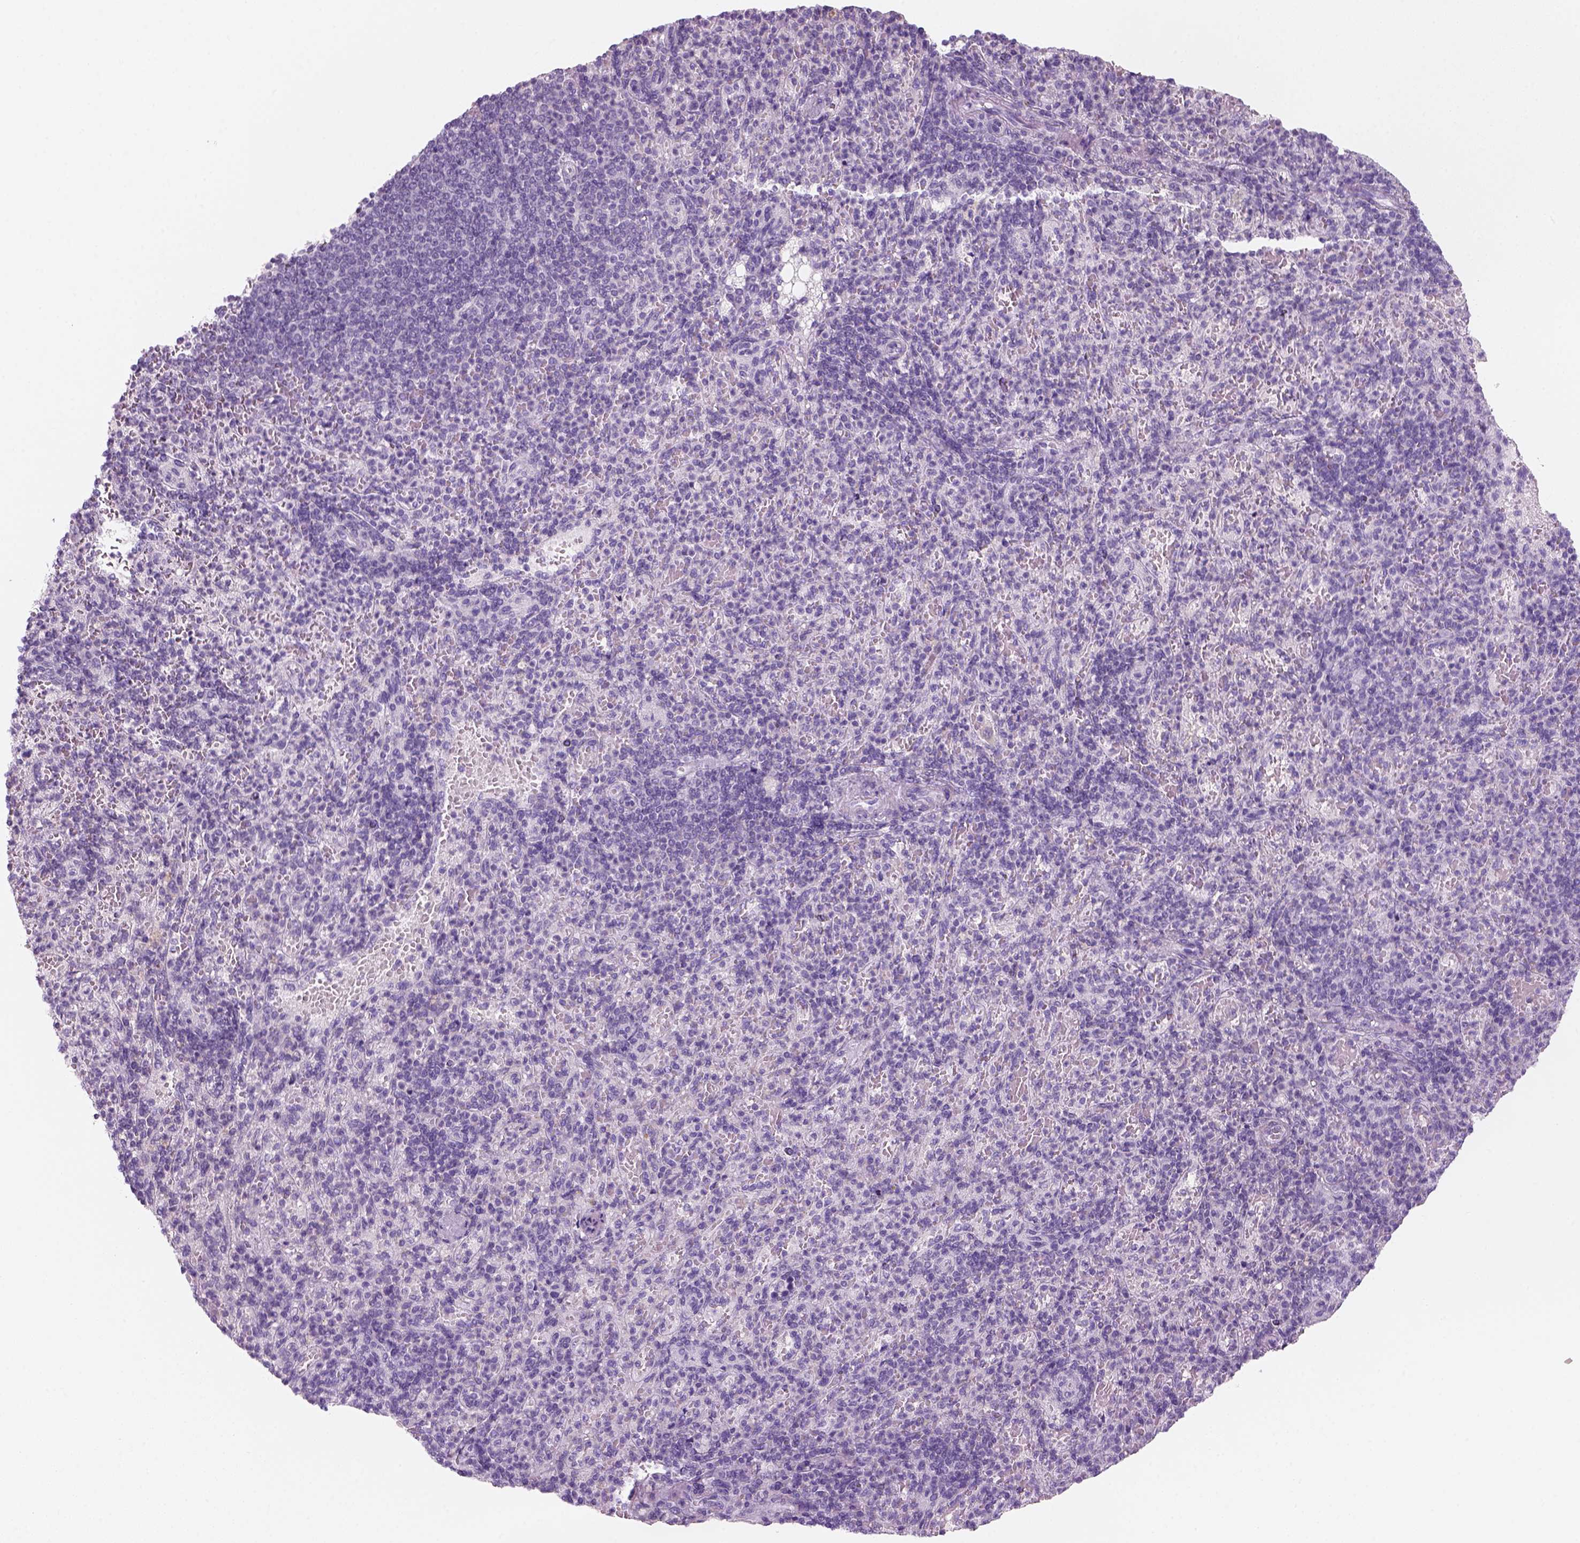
{"staining": {"intensity": "negative", "quantity": "none", "location": "none"}, "tissue": "spleen", "cell_type": "Cells in red pulp", "image_type": "normal", "snomed": [{"axis": "morphology", "description": "Normal tissue, NOS"}, {"axis": "topography", "description": "Spleen"}], "caption": "The immunohistochemistry (IHC) histopathology image has no significant staining in cells in red pulp of spleen. Brightfield microscopy of immunohistochemistry (IHC) stained with DAB (3,3'-diaminobenzidine) (brown) and hematoxylin (blue), captured at high magnification.", "gene": "KRTAP11", "patient": {"sex": "female", "age": 74}}